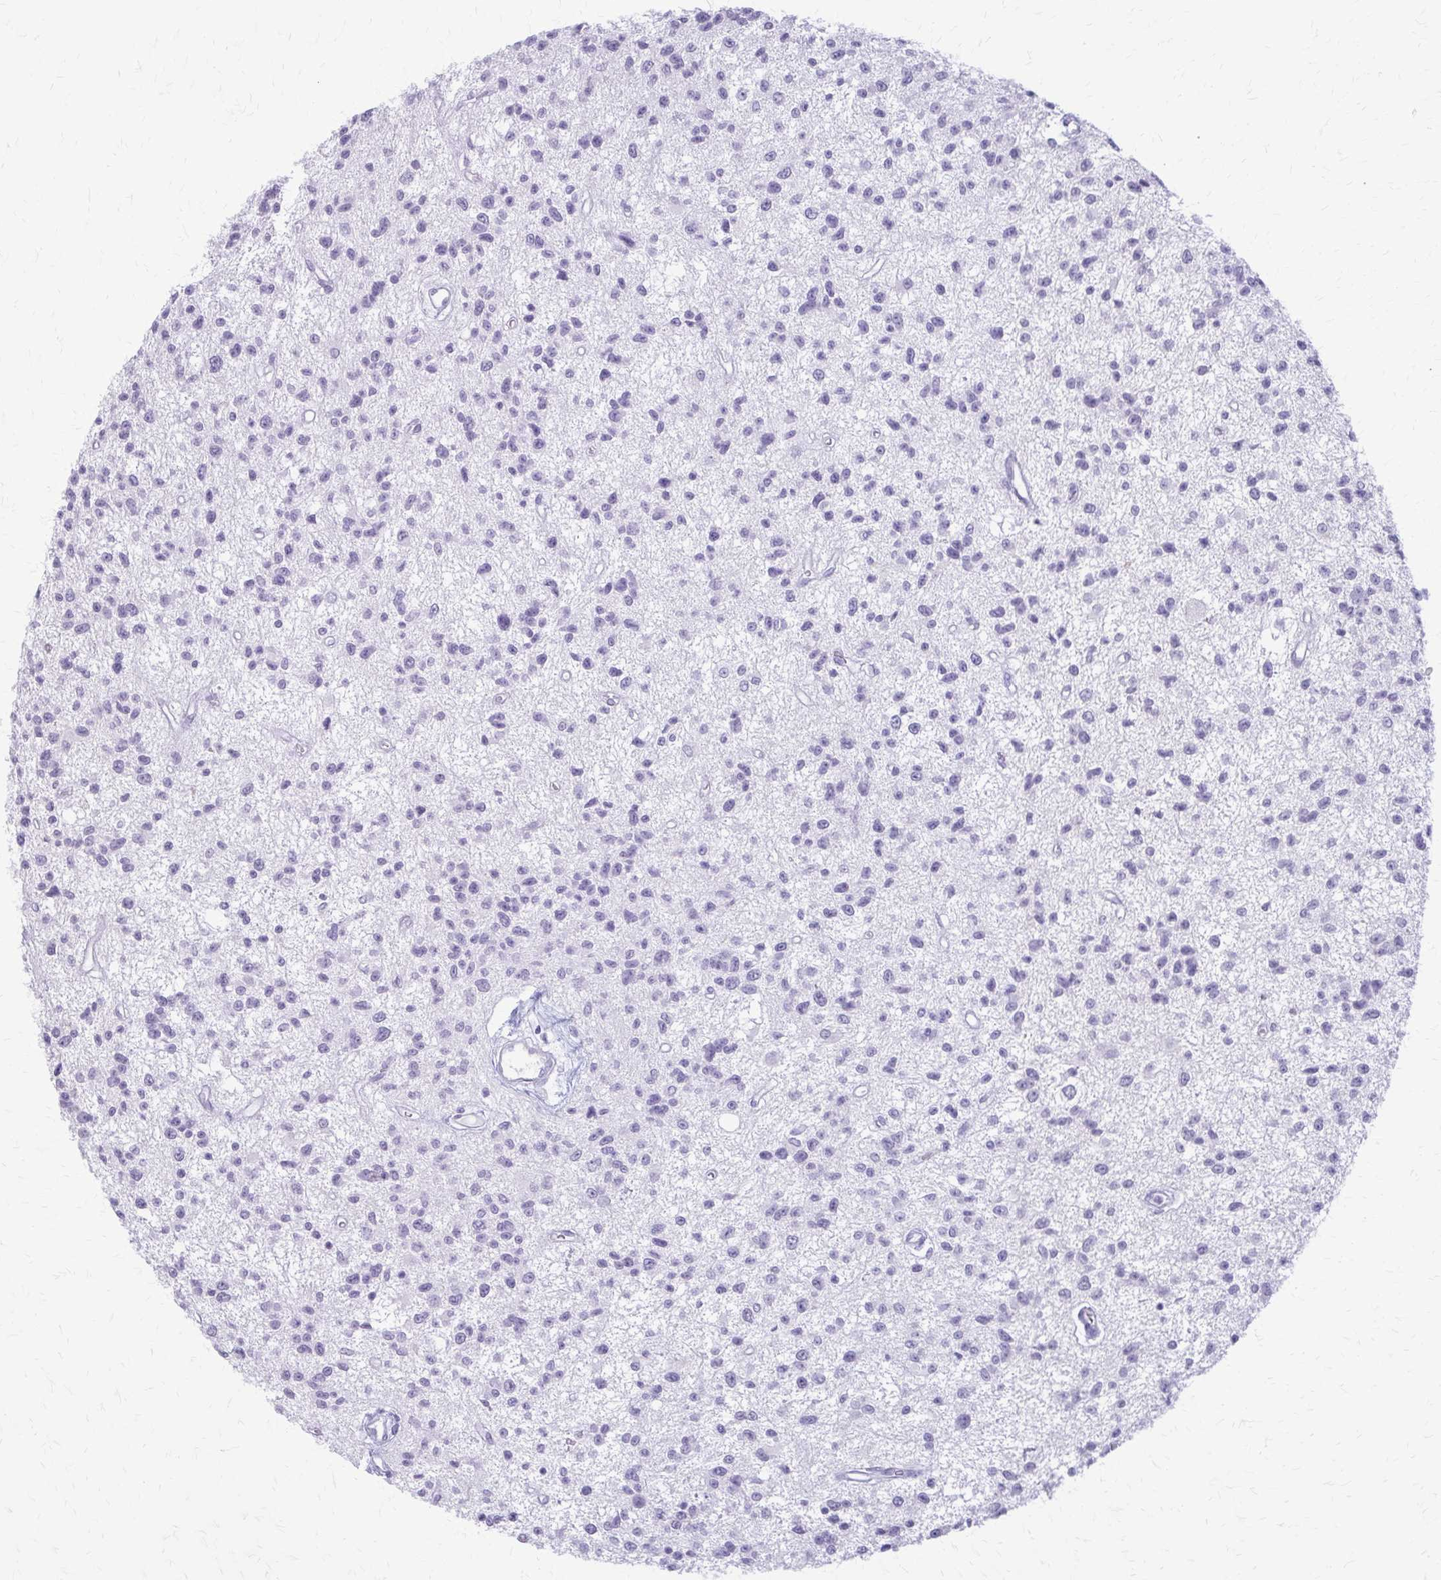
{"staining": {"intensity": "negative", "quantity": "none", "location": "none"}, "tissue": "glioma", "cell_type": "Tumor cells", "image_type": "cancer", "snomed": [{"axis": "morphology", "description": "Glioma, malignant, Low grade"}, {"axis": "topography", "description": "Brain"}], "caption": "IHC histopathology image of malignant glioma (low-grade) stained for a protein (brown), which exhibits no positivity in tumor cells.", "gene": "KRT5", "patient": {"sex": "male", "age": 43}}